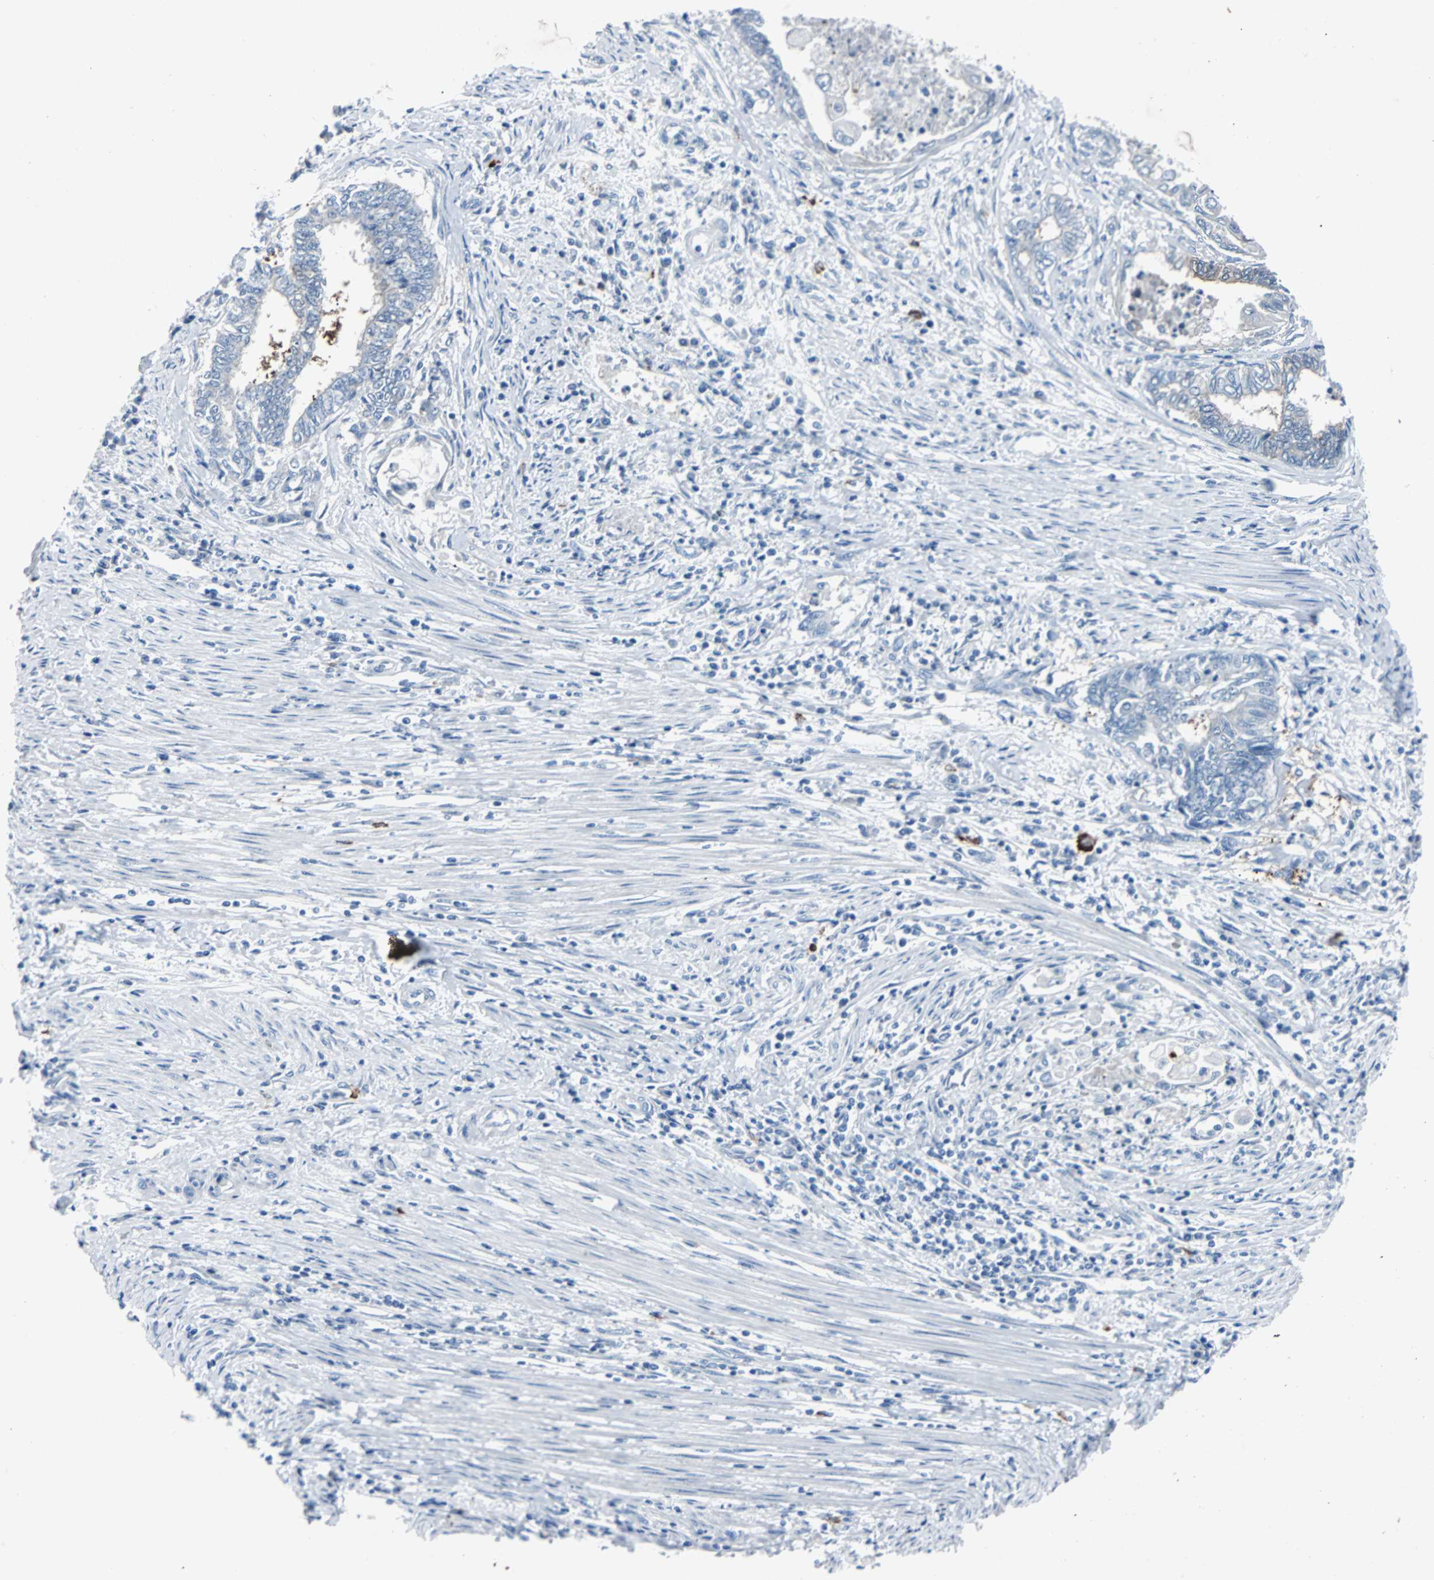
{"staining": {"intensity": "weak", "quantity": "<25%", "location": "cytoplasmic/membranous"}, "tissue": "endometrial cancer", "cell_type": "Tumor cells", "image_type": "cancer", "snomed": [{"axis": "morphology", "description": "Adenocarcinoma, NOS"}, {"axis": "topography", "description": "Uterus"}, {"axis": "topography", "description": "Endometrium"}], "caption": "A high-resolution micrograph shows immunohistochemistry (IHC) staining of endometrial cancer, which reveals no significant expression in tumor cells.", "gene": "RASA1", "patient": {"sex": "female", "age": 70}}